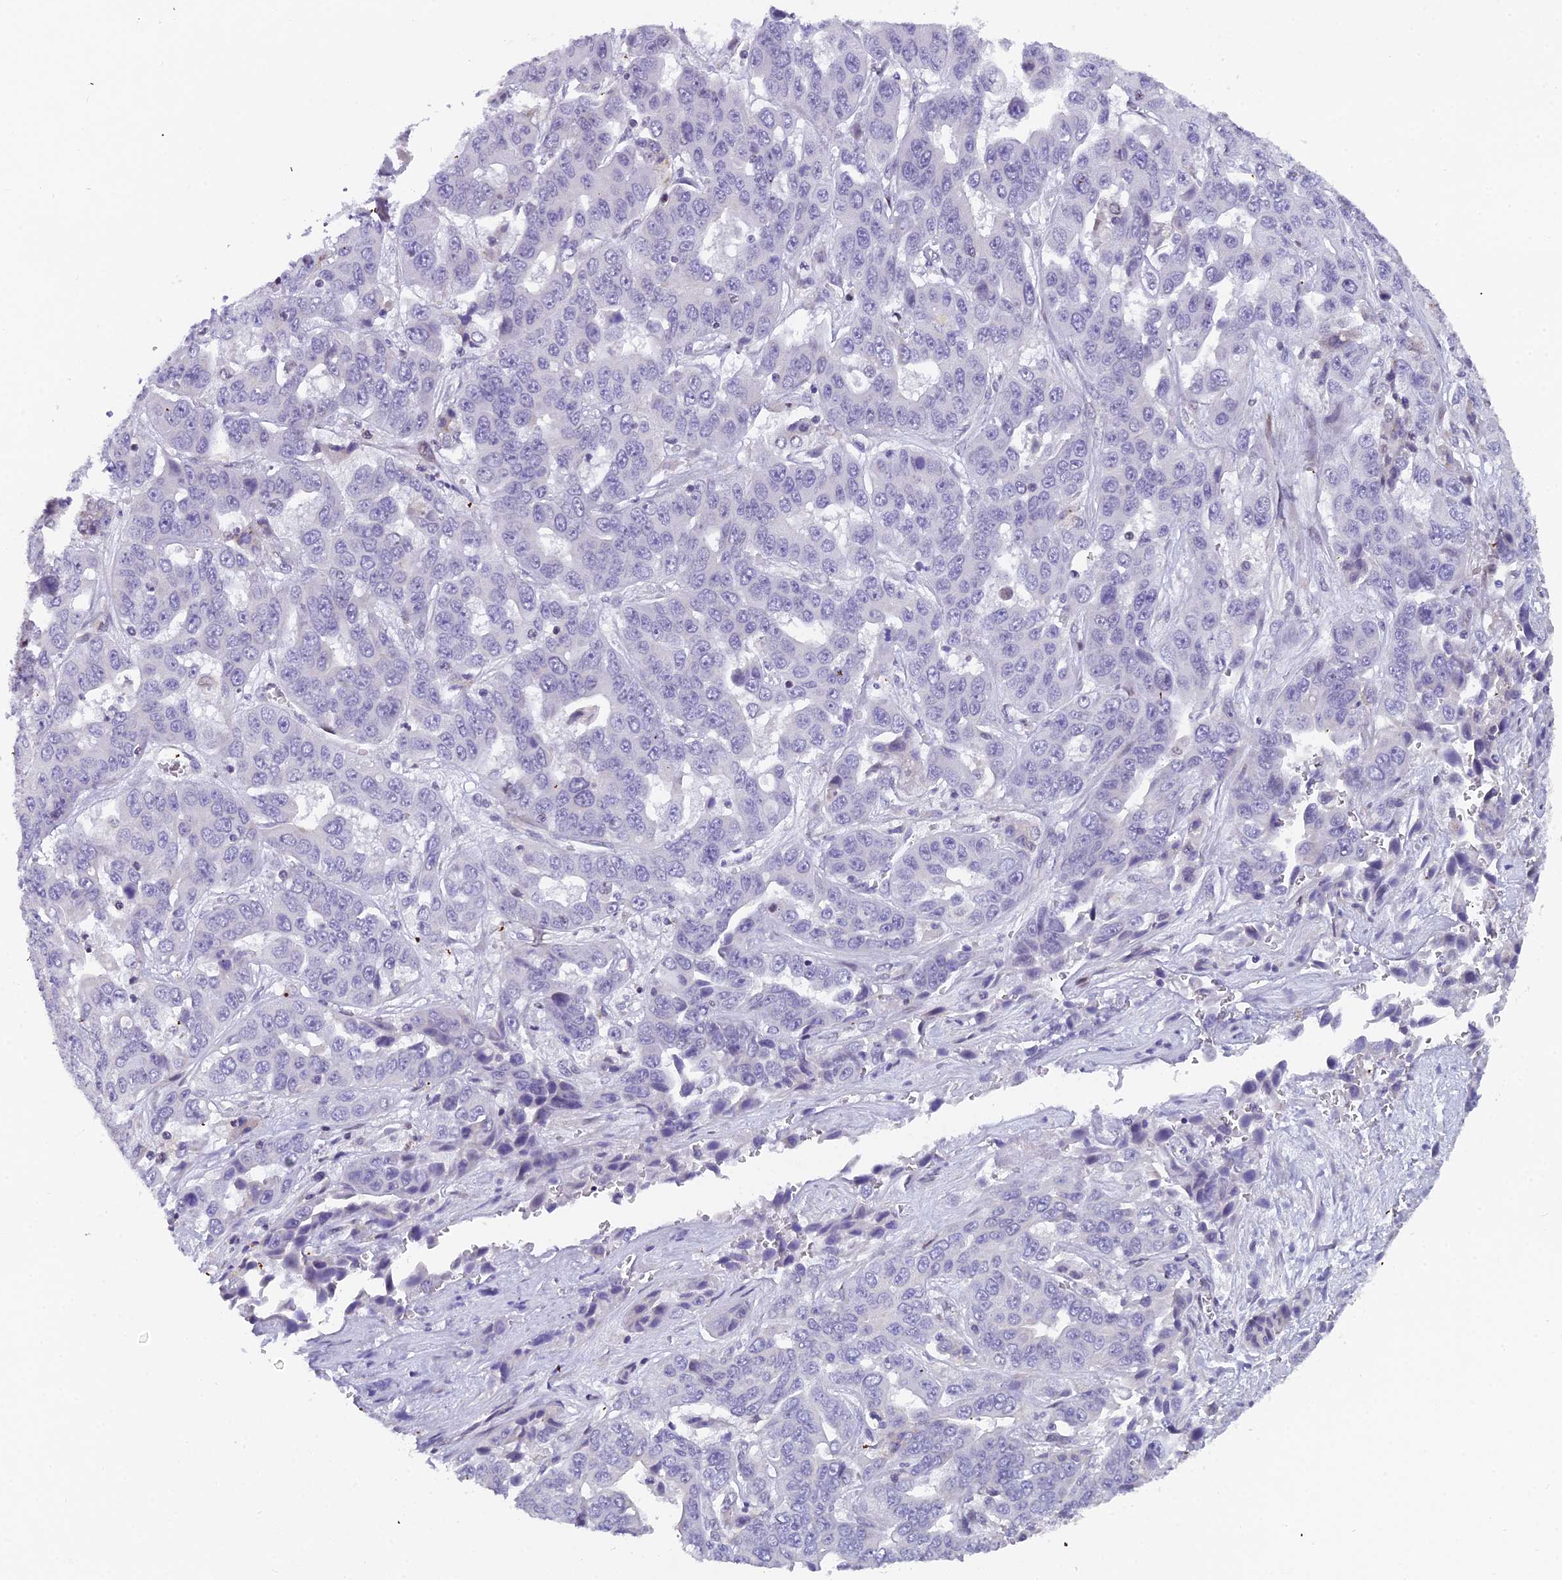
{"staining": {"intensity": "negative", "quantity": "none", "location": "none"}, "tissue": "liver cancer", "cell_type": "Tumor cells", "image_type": "cancer", "snomed": [{"axis": "morphology", "description": "Cholangiocarcinoma"}, {"axis": "topography", "description": "Liver"}], "caption": "Immunohistochemistry (IHC) micrograph of neoplastic tissue: human liver cancer stained with DAB reveals no significant protein positivity in tumor cells.", "gene": "XKR9", "patient": {"sex": "female", "age": 52}}